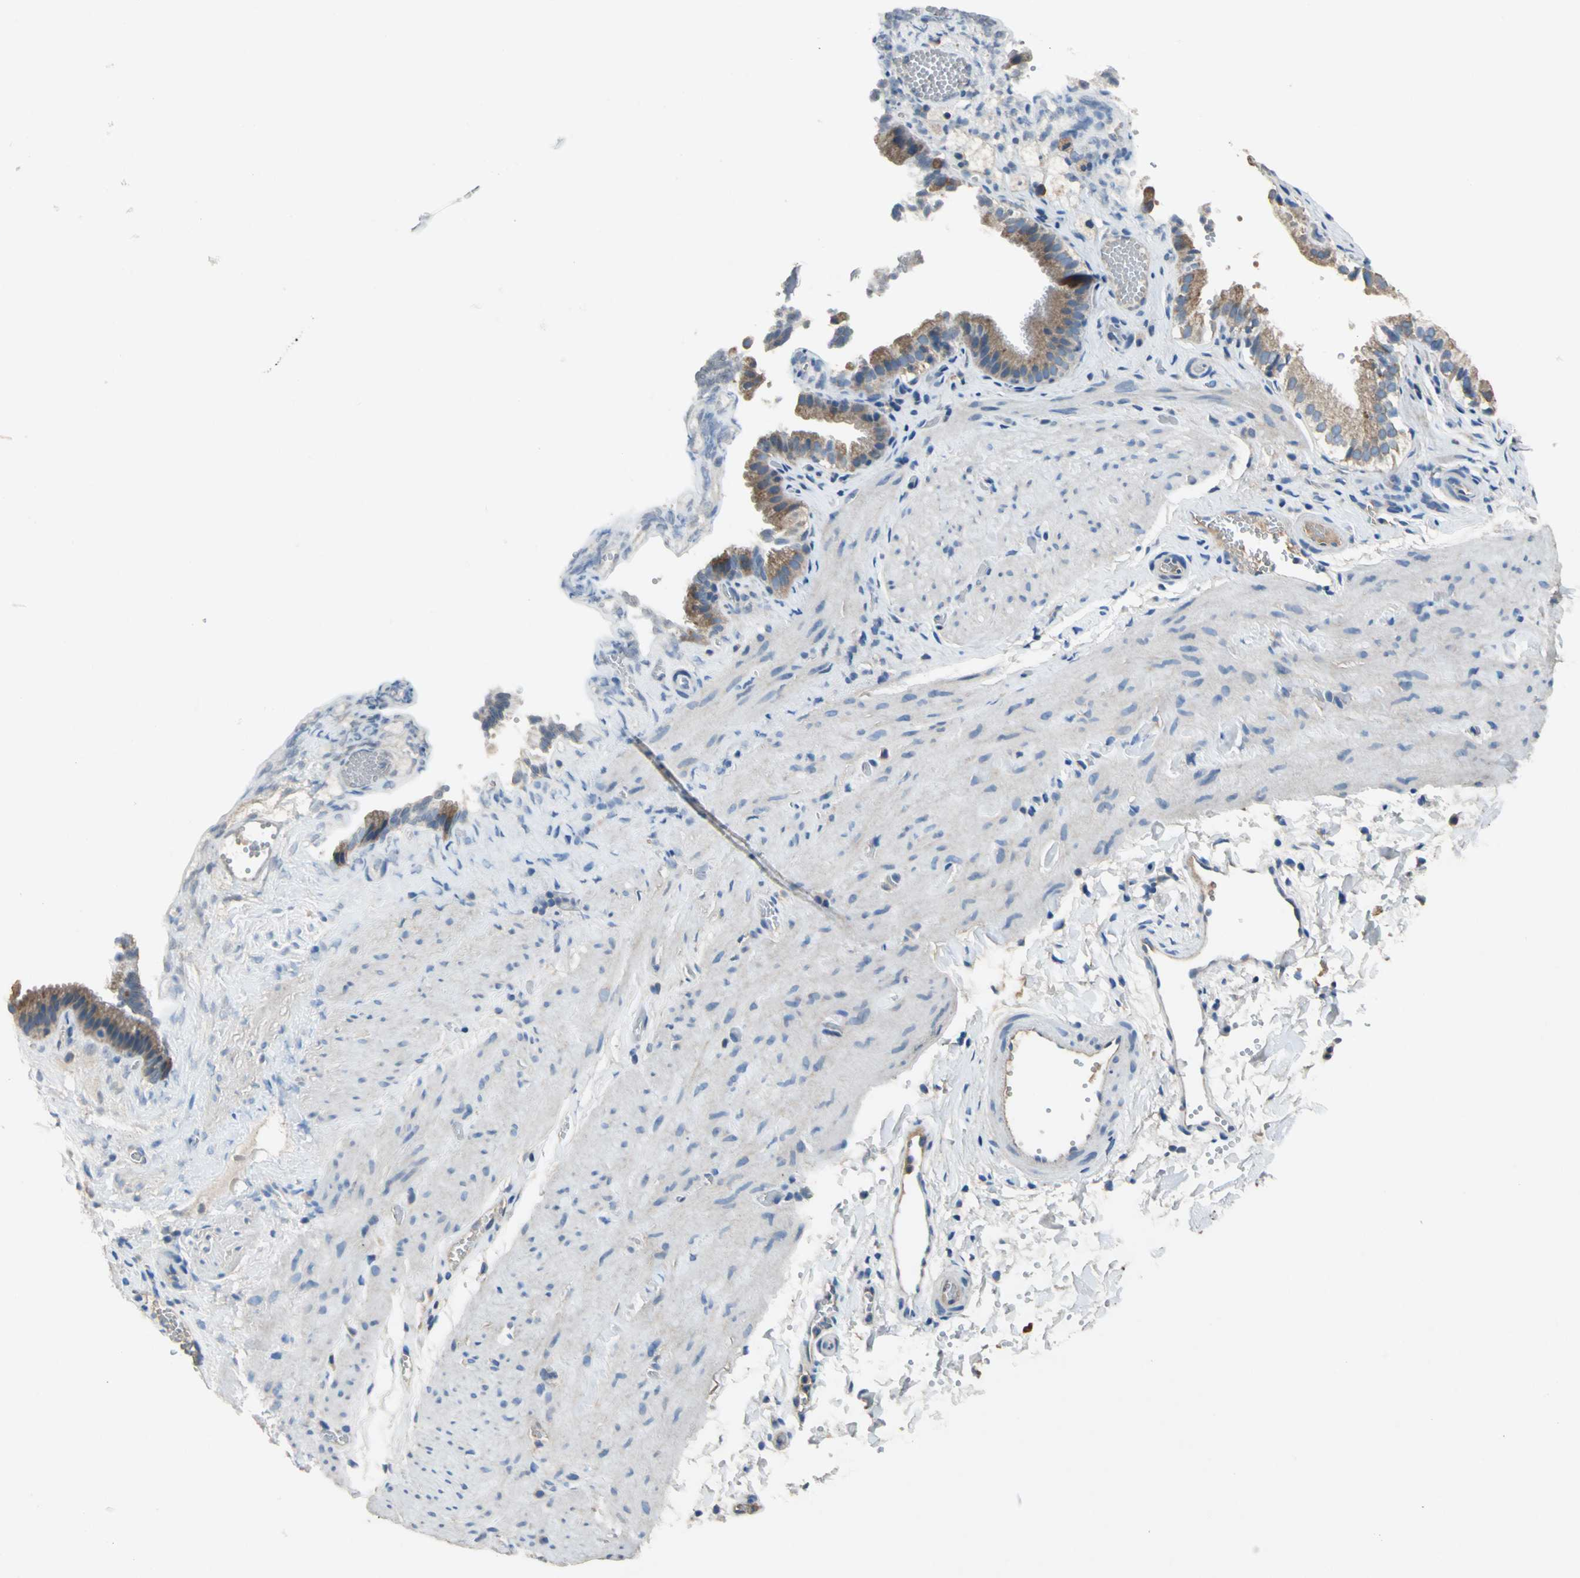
{"staining": {"intensity": "moderate", "quantity": ">75%", "location": "cytoplasmic/membranous"}, "tissue": "gallbladder", "cell_type": "Glandular cells", "image_type": "normal", "snomed": [{"axis": "morphology", "description": "Normal tissue, NOS"}, {"axis": "topography", "description": "Gallbladder"}], "caption": "An IHC histopathology image of normal tissue is shown. Protein staining in brown labels moderate cytoplasmic/membranous positivity in gallbladder within glandular cells. The protein of interest is shown in brown color, while the nuclei are stained blue.", "gene": "HEPH", "patient": {"sex": "female", "age": 24}}